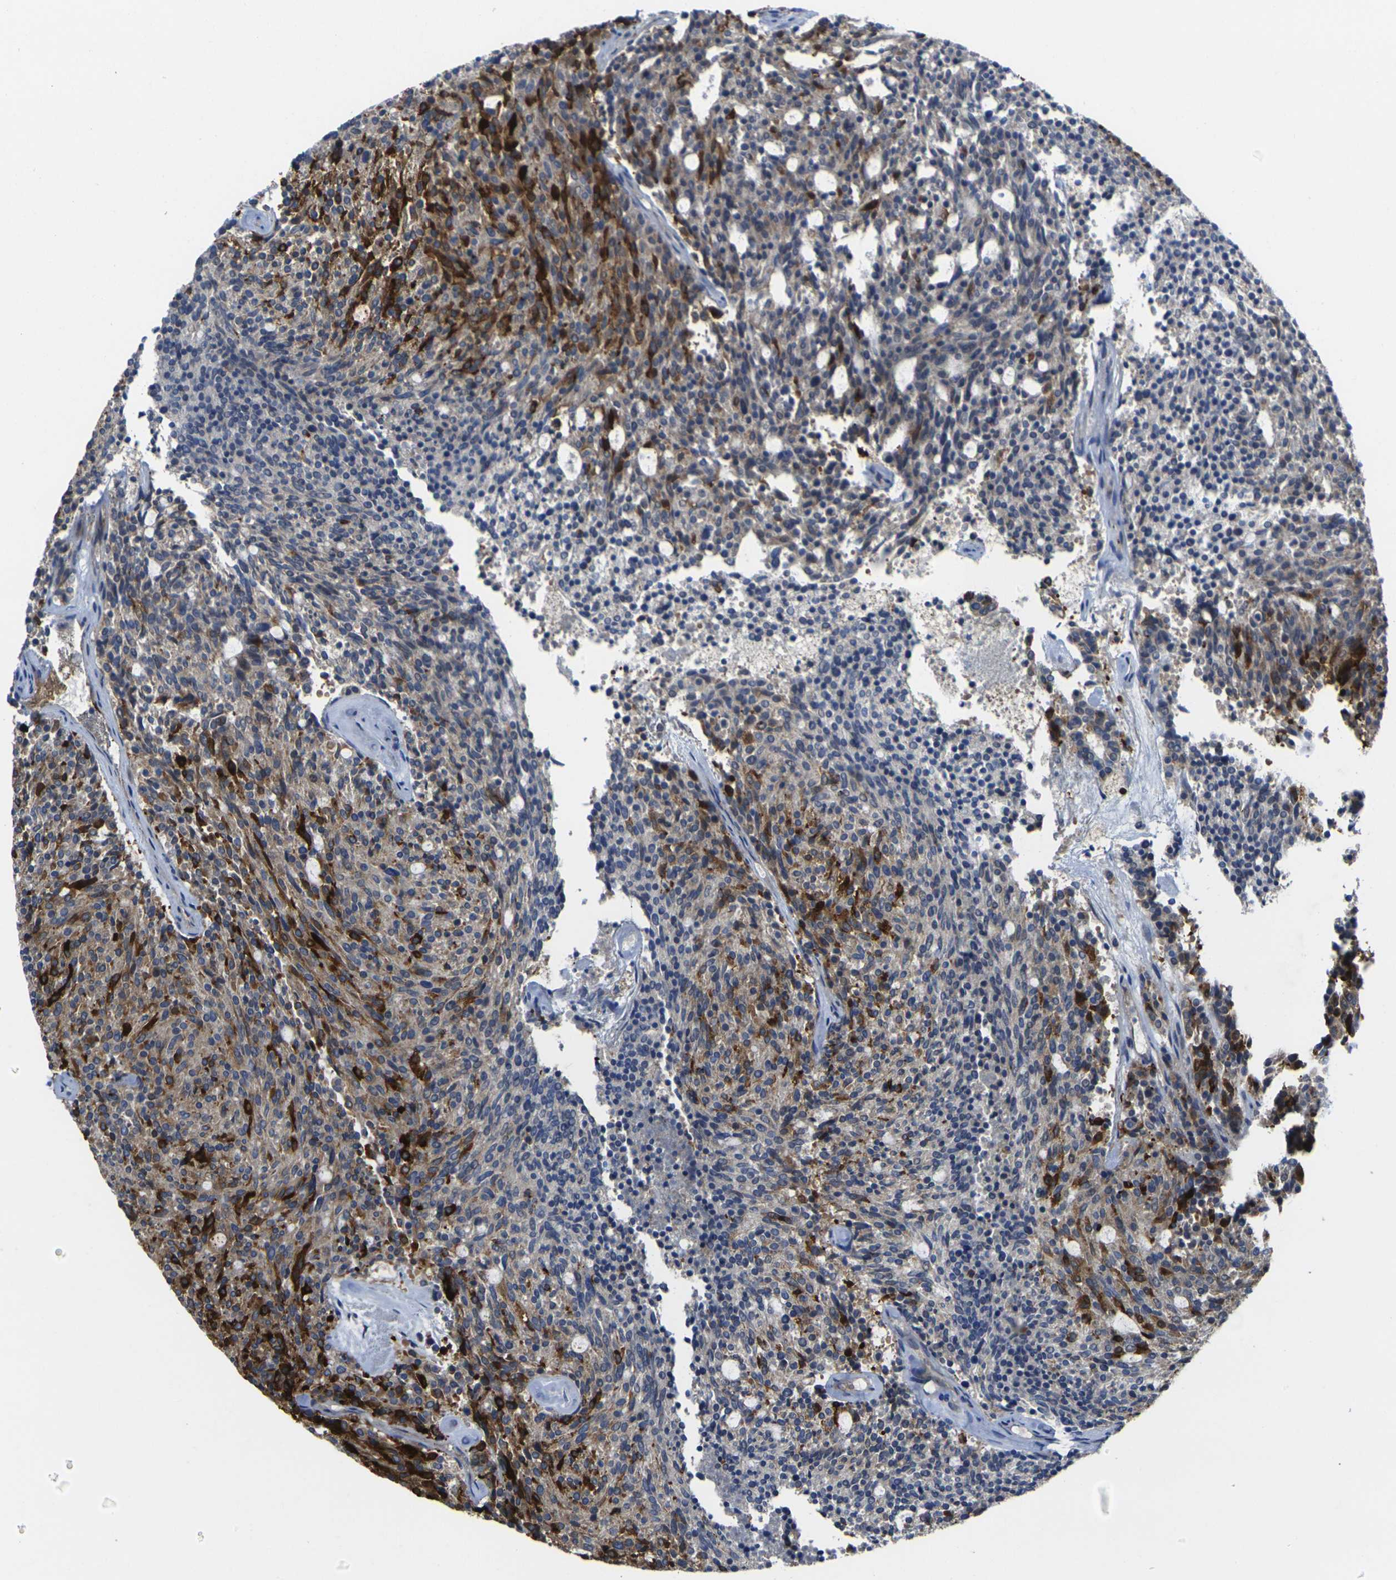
{"staining": {"intensity": "strong", "quantity": "25%-75%", "location": "cytoplasmic/membranous"}, "tissue": "carcinoid", "cell_type": "Tumor cells", "image_type": "cancer", "snomed": [{"axis": "morphology", "description": "Carcinoid, malignant, NOS"}, {"axis": "topography", "description": "Pancreas"}], "caption": "Protein analysis of carcinoid (malignant) tissue exhibits strong cytoplasmic/membranous positivity in about 25%-75% of tumor cells.", "gene": "GNA12", "patient": {"sex": "female", "age": 54}}